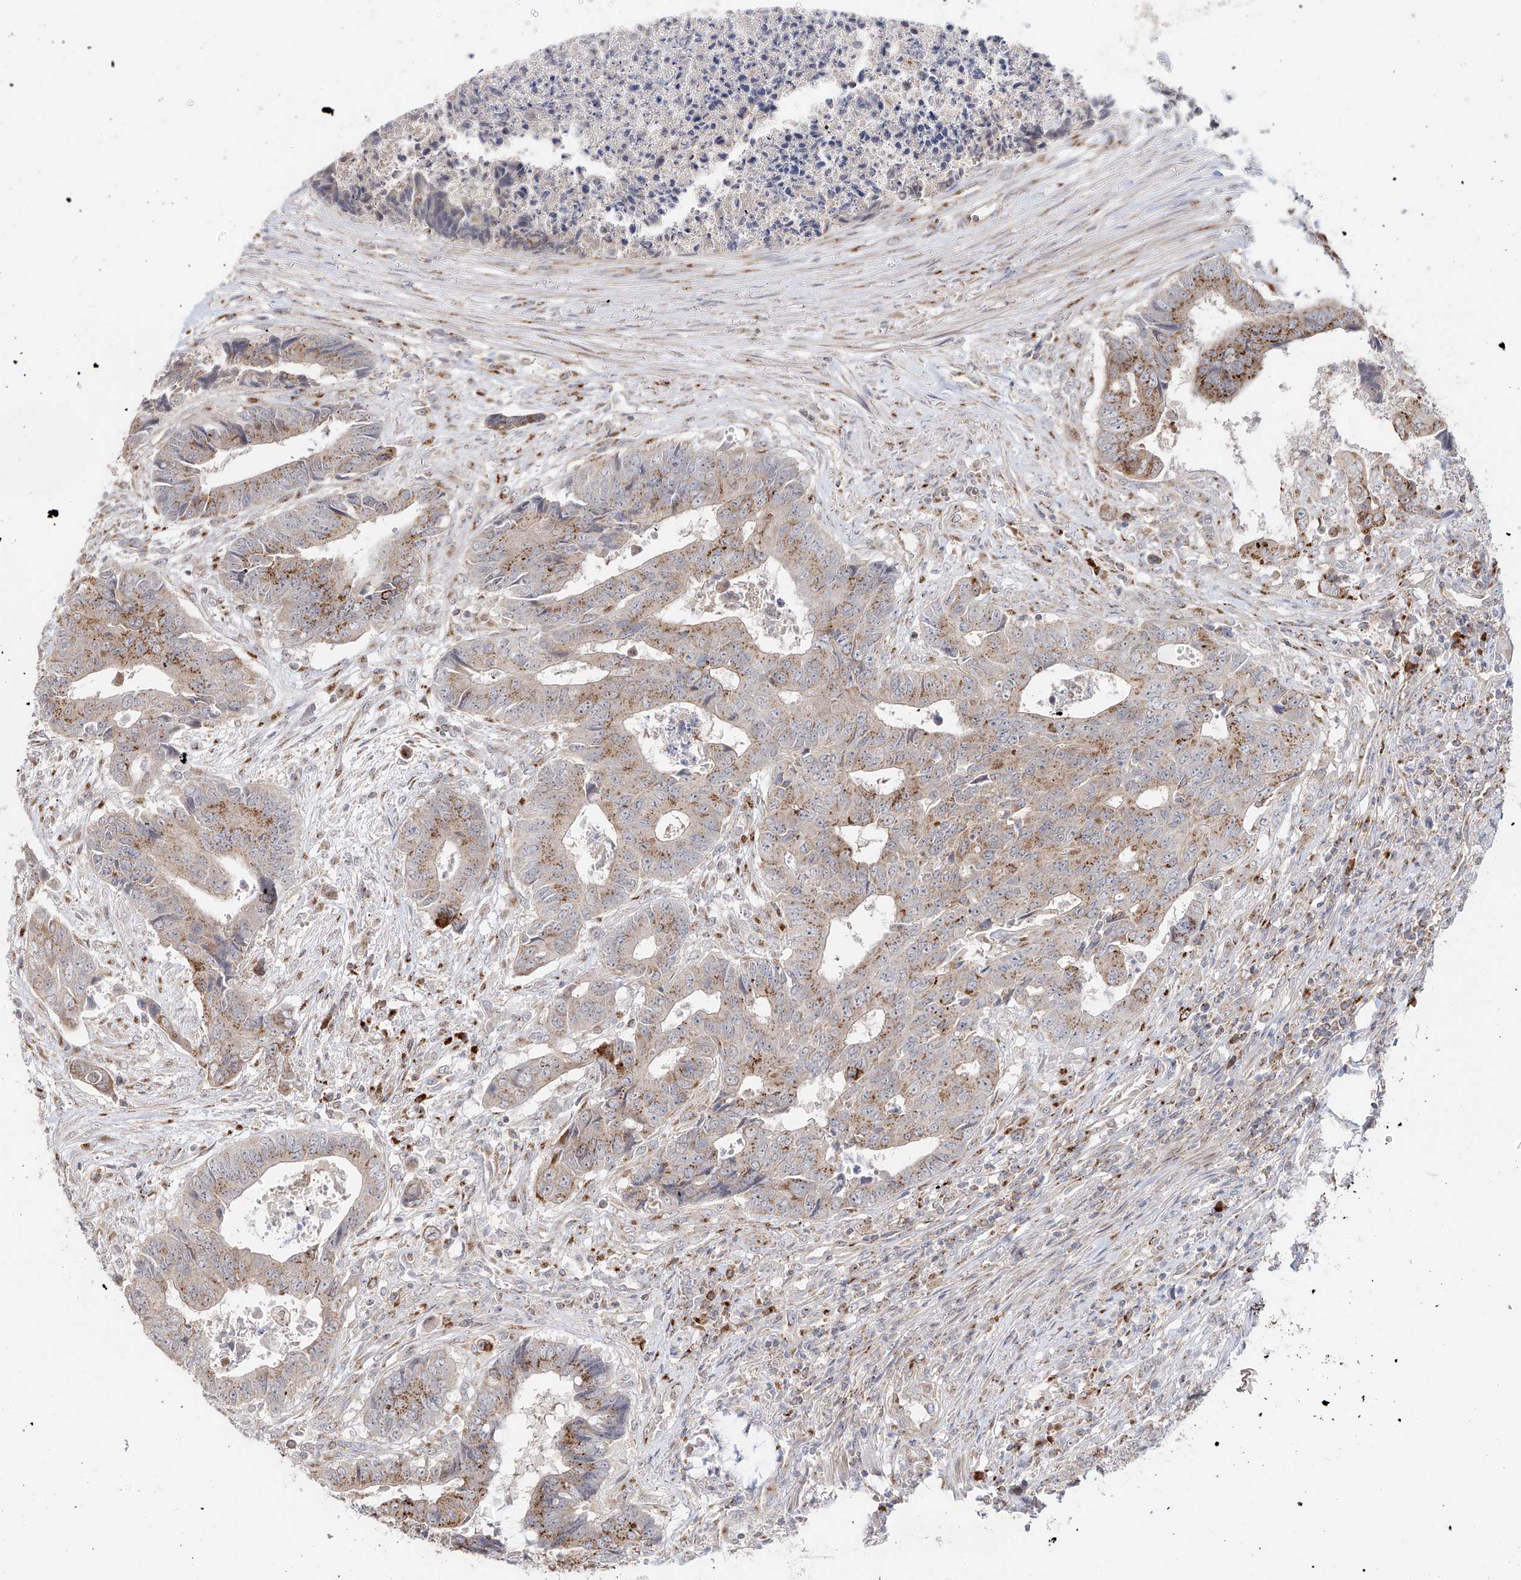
{"staining": {"intensity": "moderate", "quantity": ">75%", "location": "cytoplasmic/membranous"}, "tissue": "colorectal cancer", "cell_type": "Tumor cells", "image_type": "cancer", "snomed": [{"axis": "morphology", "description": "Adenocarcinoma, NOS"}, {"axis": "topography", "description": "Rectum"}], "caption": "Colorectal cancer (adenocarcinoma) stained for a protein demonstrates moderate cytoplasmic/membranous positivity in tumor cells.", "gene": "BSDC1", "patient": {"sex": "male", "age": 84}}